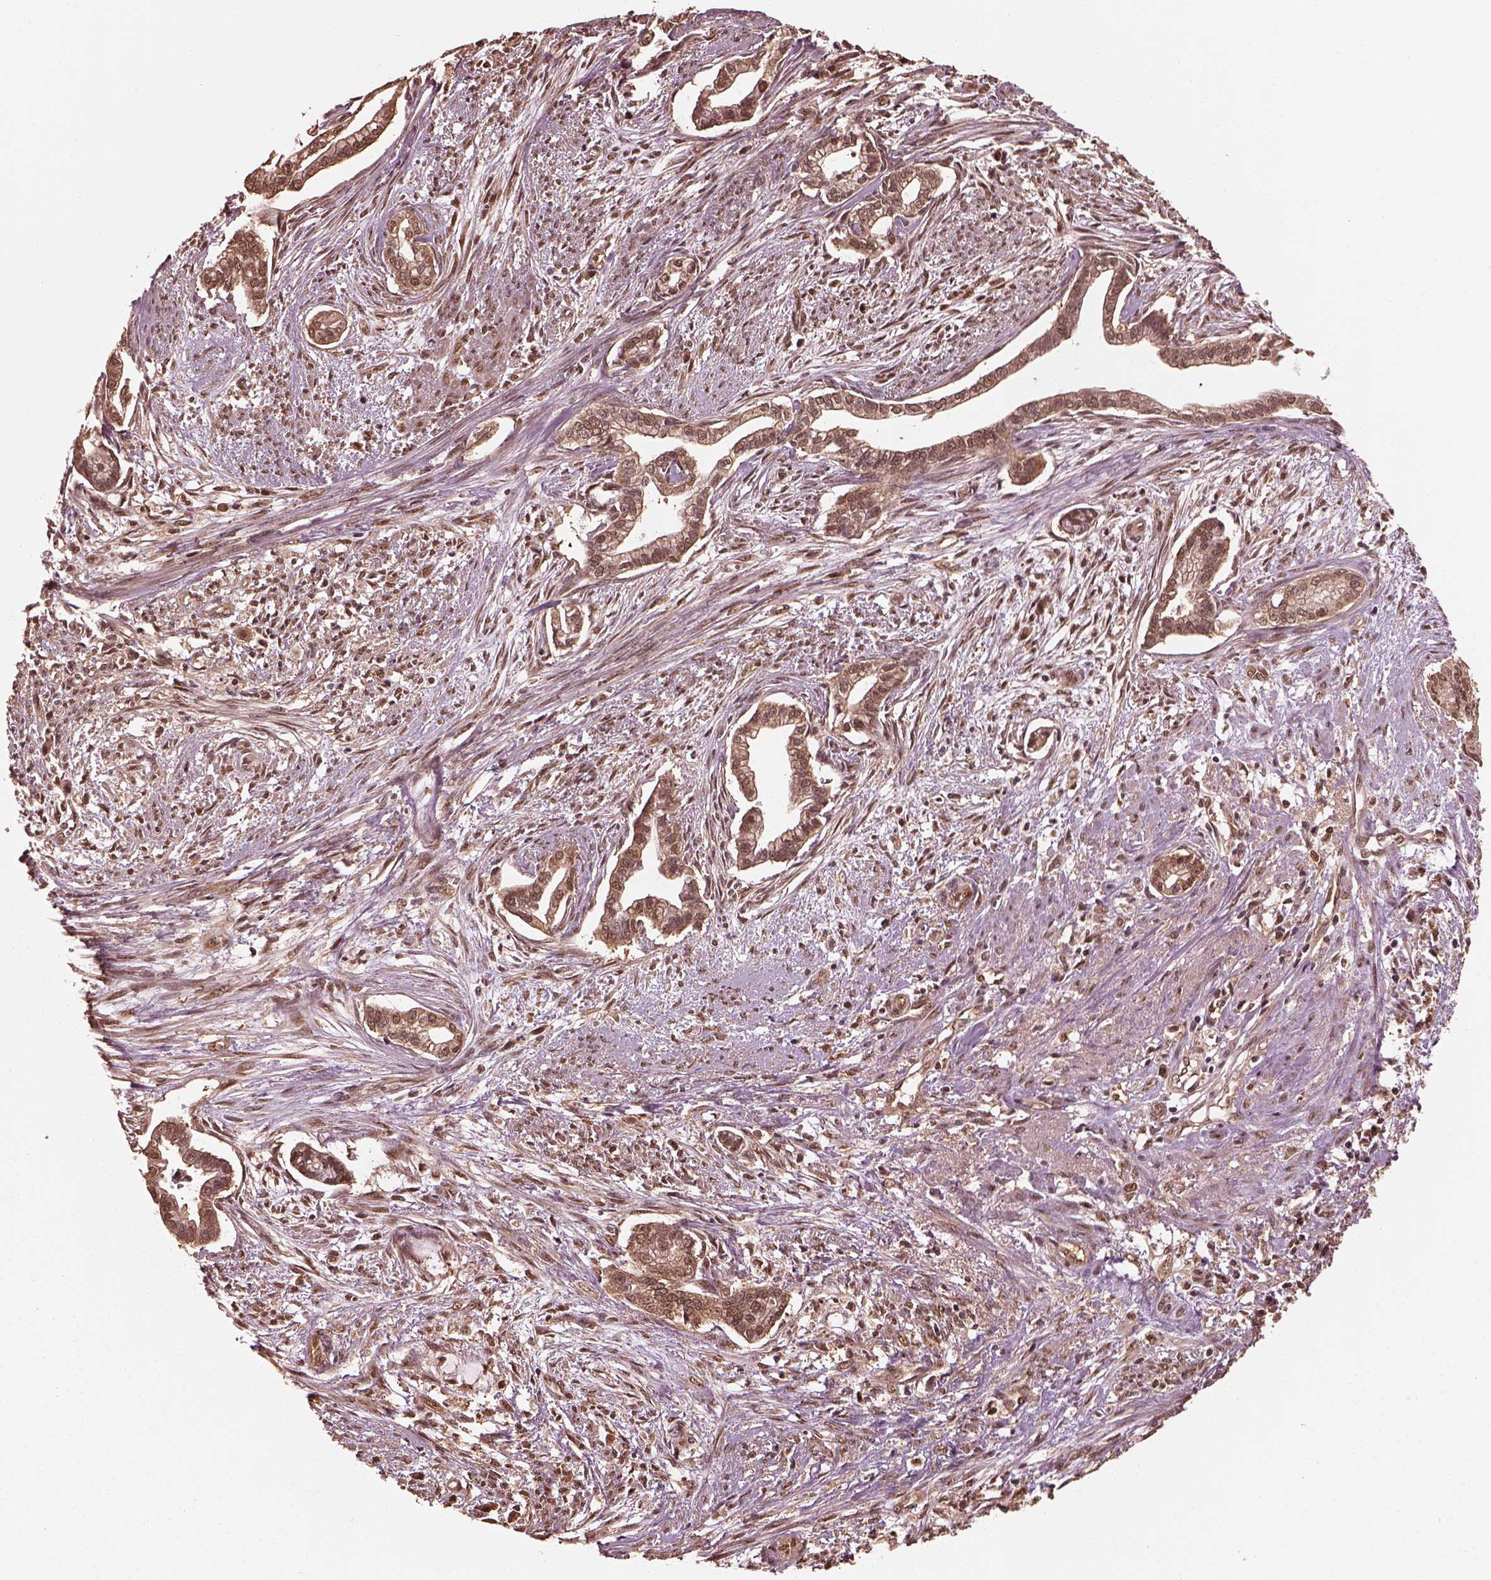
{"staining": {"intensity": "moderate", "quantity": "25%-75%", "location": "cytoplasmic/membranous,nuclear"}, "tissue": "cervical cancer", "cell_type": "Tumor cells", "image_type": "cancer", "snomed": [{"axis": "morphology", "description": "Adenocarcinoma, NOS"}, {"axis": "topography", "description": "Cervix"}], "caption": "Cervical cancer stained with immunohistochemistry displays moderate cytoplasmic/membranous and nuclear staining in approximately 25%-75% of tumor cells. (IHC, brightfield microscopy, high magnification).", "gene": "PSMC5", "patient": {"sex": "female", "age": 62}}